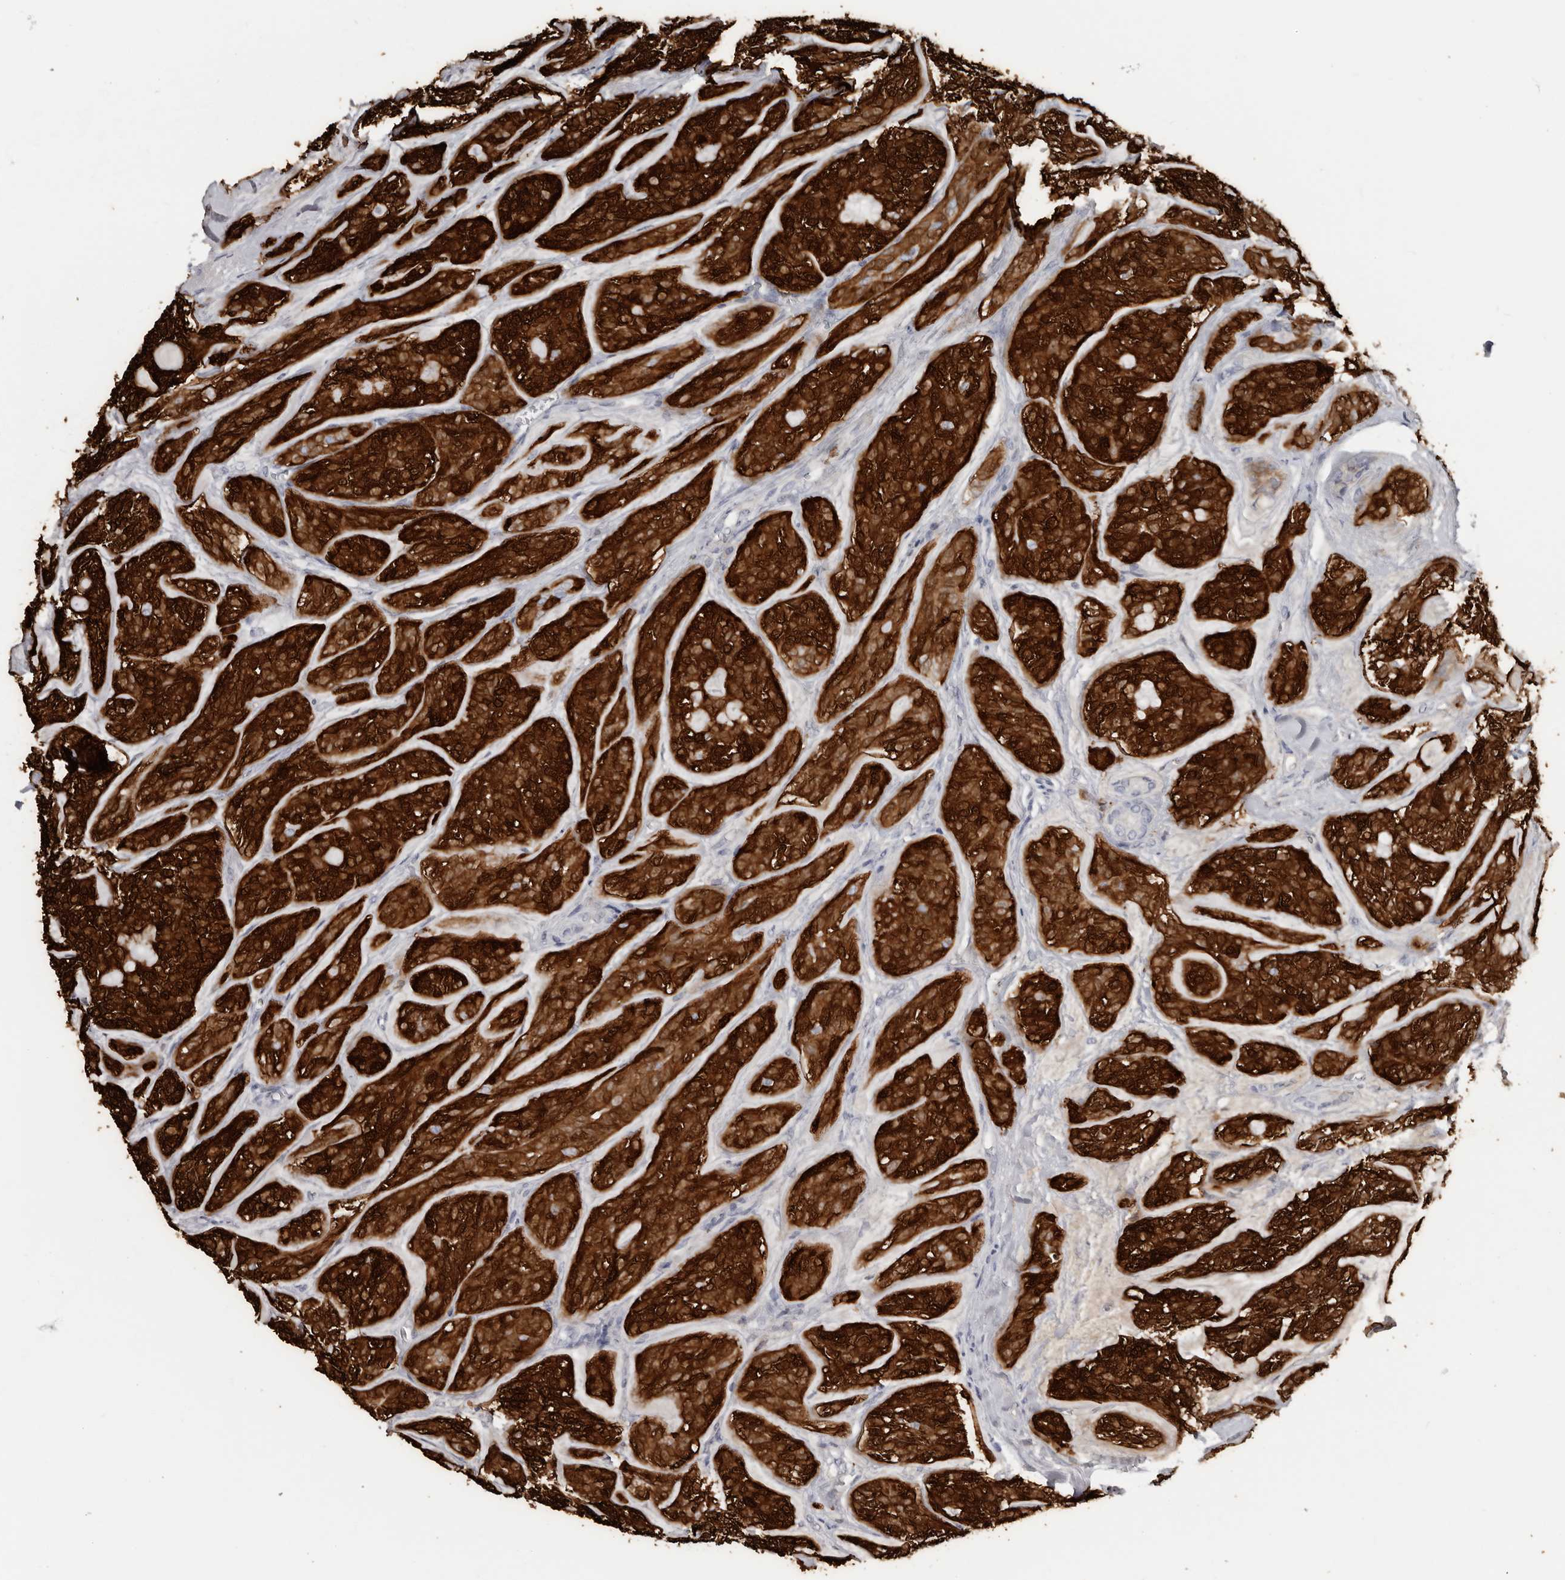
{"staining": {"intensity": "strong", "quantity": ">75%", "location": "cytoplasmic/membranous,nuclear"}, "tissue": "head and neck cancer", "cell_type": "Tumor cells", "image_type": "cancer", "snomed": [{"axis": "morphology", "description": "Adenocarcinoma, NOS"}, {"axis": "topography", "description": "Head-Neck"}], "caption": "Immunohistochemistry (IHC) staining of head and neck cancer (adenocarcinoma), which exhibits high levels of strong cytoplasmic/membranous and nuclear positivity in approximately >75% of tumor cells indicating strong cytoplasmic/membranous and nuclear protein expression. The staining was performed using DAB (brown) for protein detection and nuclei were counterstained in hematoxylin (blue).", "gene": "FABP7", "patient": {"sex": "male", "age": 66}}